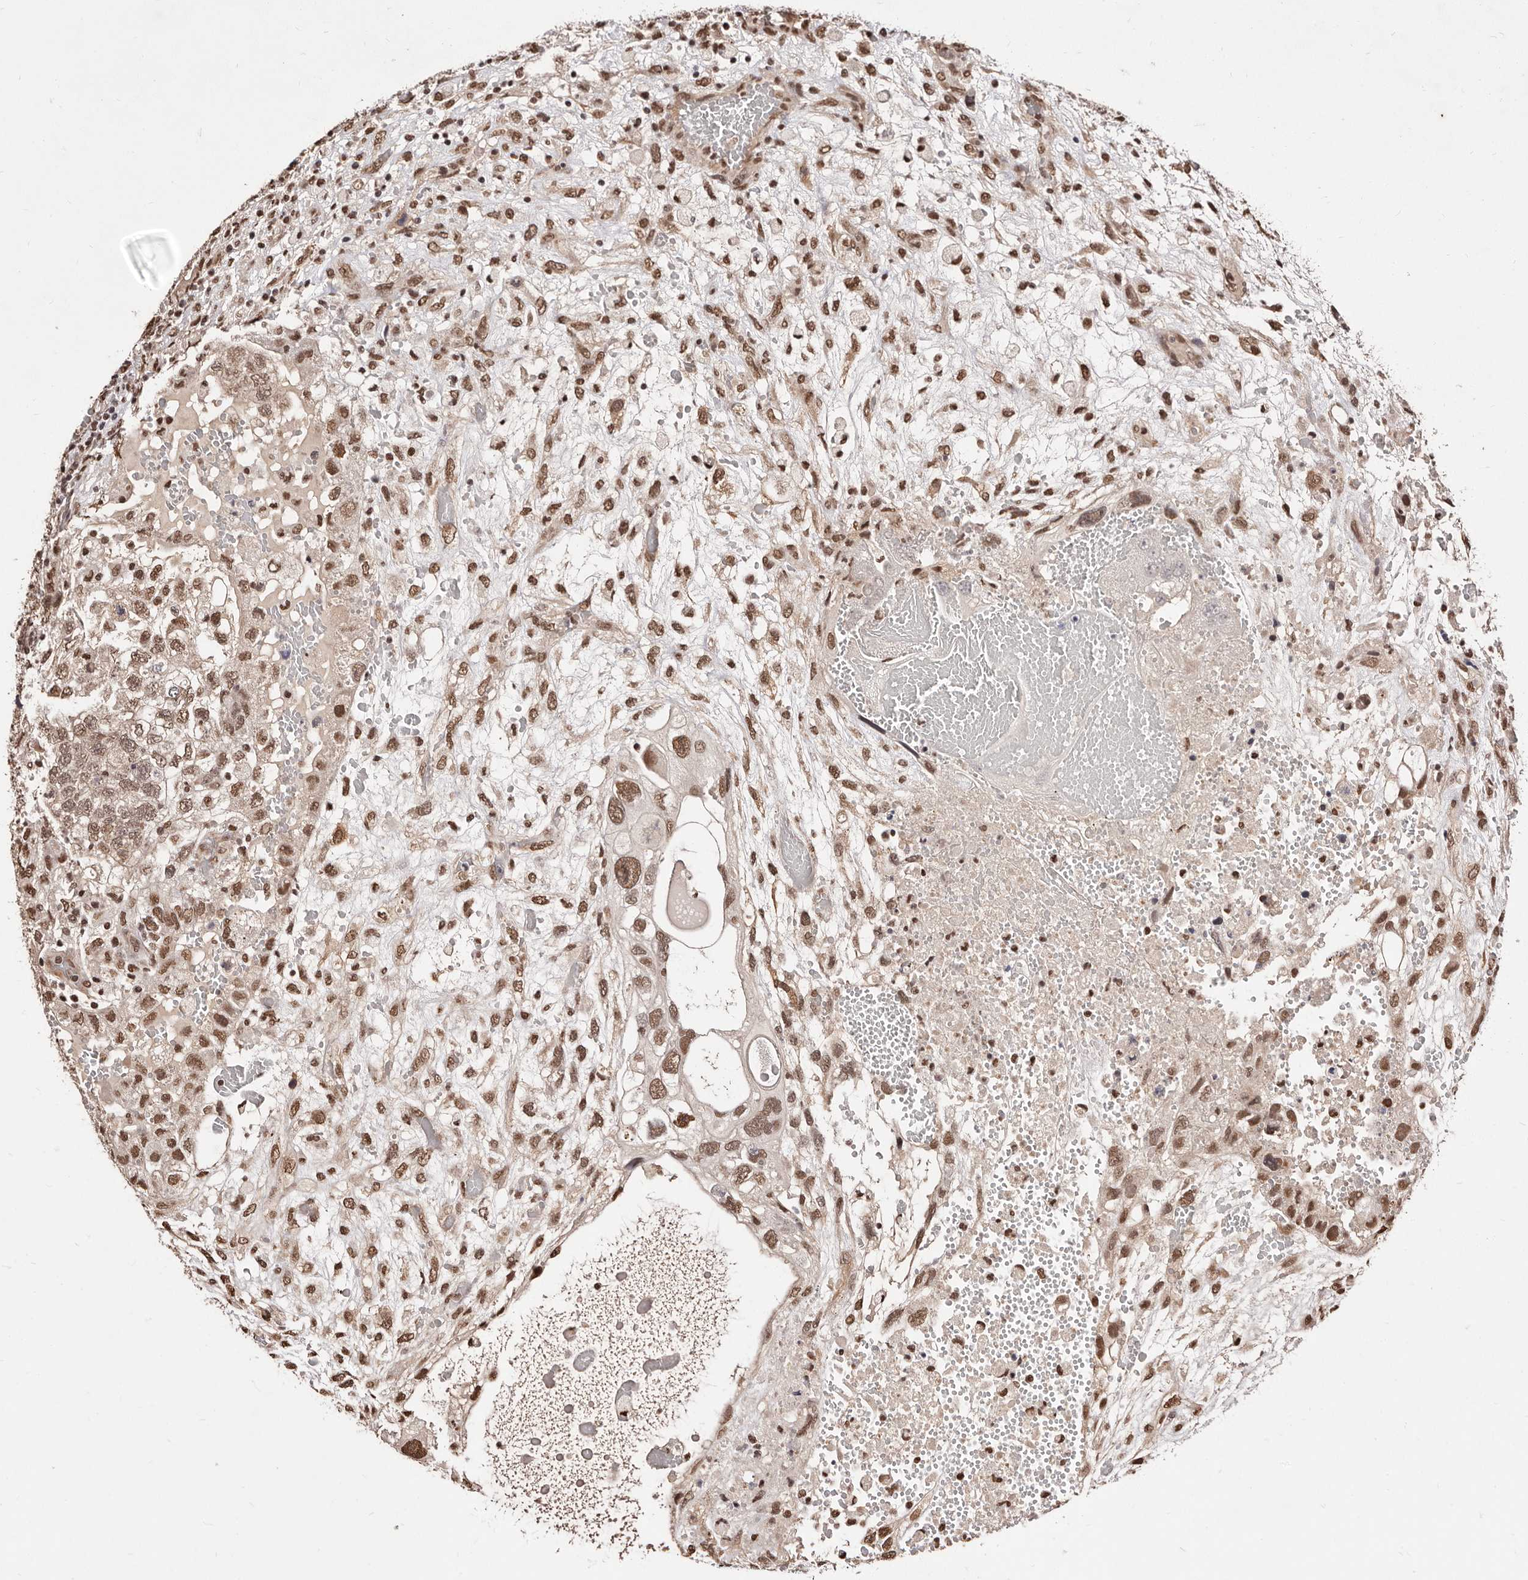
{"staining": {"intensity": "moderate", "quantity": ">75%", "location": "nuclear"}, "tissue": "testis cancer", "cell_type": "Tumor cells", "image_type": "cancer", "snomed": [{"axis": "morphology", "description": "Carcinoma, Embryonal, NOS"}, {"axis": "topography", "description": "Testis"}], "caption": "Testis cancer was stained to show a protein in brown. There is medium levels of moderate nuclear expression in about >75% of tumor cells.", "gene": "BICRAL", "patient": {"sex": "male", "age": 36}}